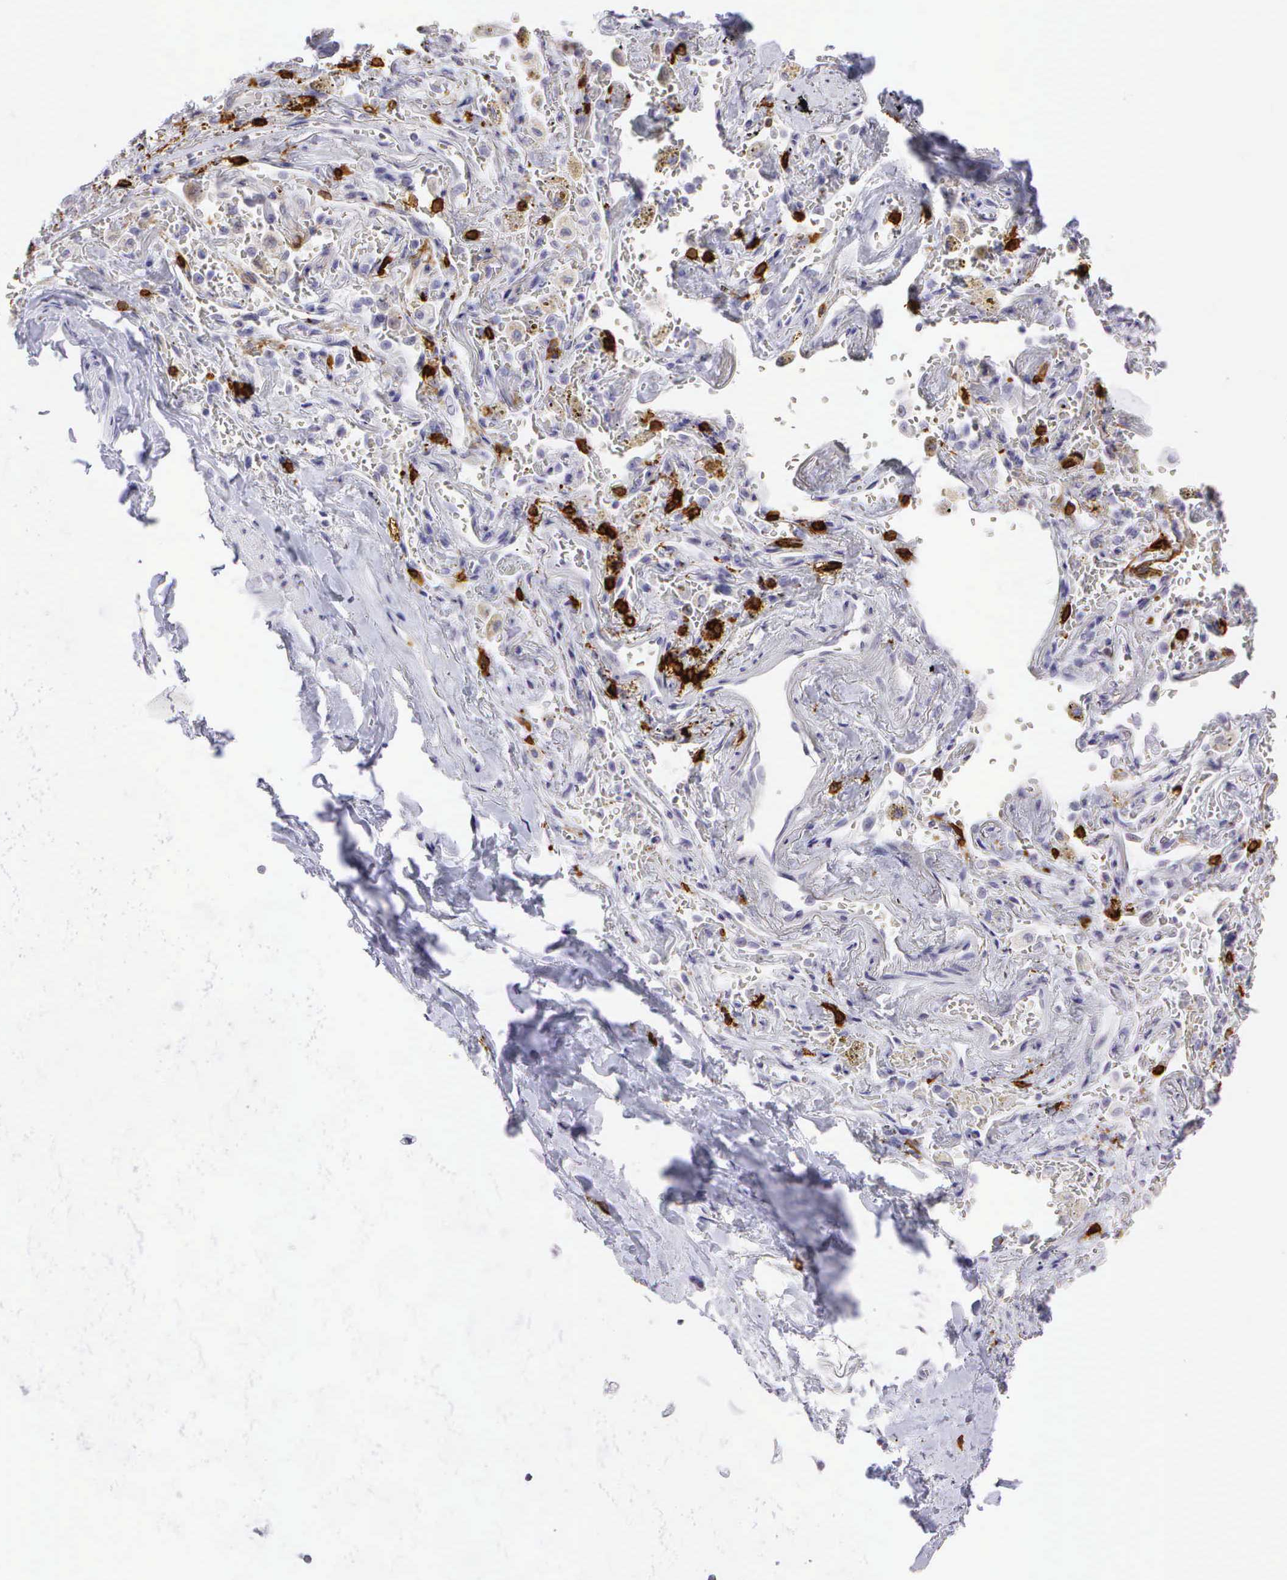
{"staining": {"intensity": "negative", "quantity": "none", "location": "none"}, "tissue": "adipose tissue", "cell_type": "Adipocytes", "image_type": "normal", "snomed": [{"axis": "morphology", "description": "Normal tissue, NOS"}, {"axis": "topography", "description": "Cartilage tissue"}, {"axis": "topography", "description": "Lung"}], "caption": "A histopathology image of adipose tissue stained for a protein shows no brown staining in adipocytes.", "gene": "CD8A", "patient": {"sex": "male", "age": 65}}